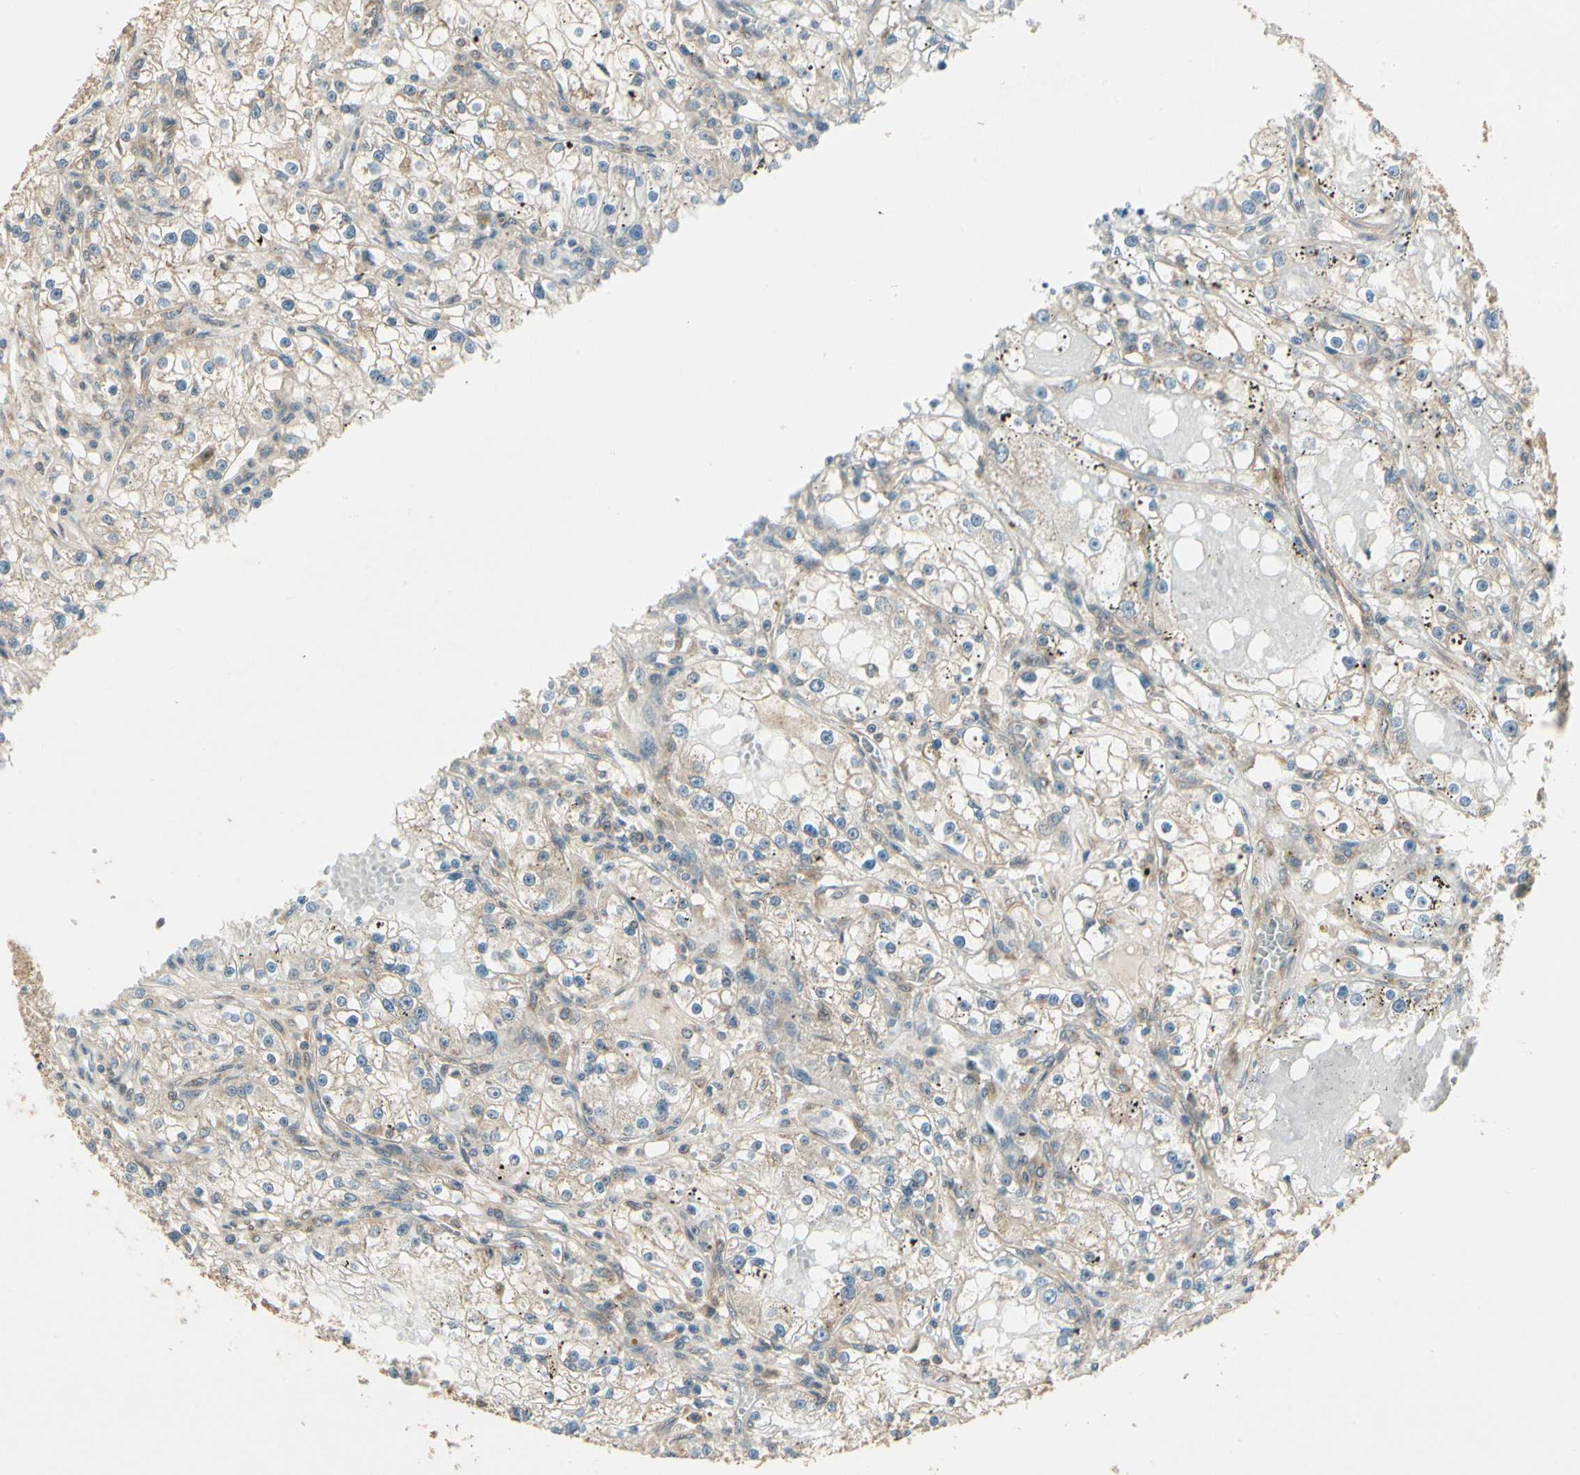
{"staining": {"intensity": "weak", "quantity": "25%-75%", "location": "cytoplasmic/membranous"}, "tissue": "renal cancer", "cell_type": "Tumor cells", "image_type": "cancer", "snomed": [{"axis": "morphology", "description": "Adenocarcinoma, NOS"}, {"axis": "topography", "description": "Kidney"}], "caption": "Protein staining of adenocarcinoma (renal) tissue displays weak cytoplasmic/membranous staining in about 25%-75% of tumor cells. Nuclei are stained in blue.", "gene": "CCT7", "patient": {"sex": "male", "age": 56}}